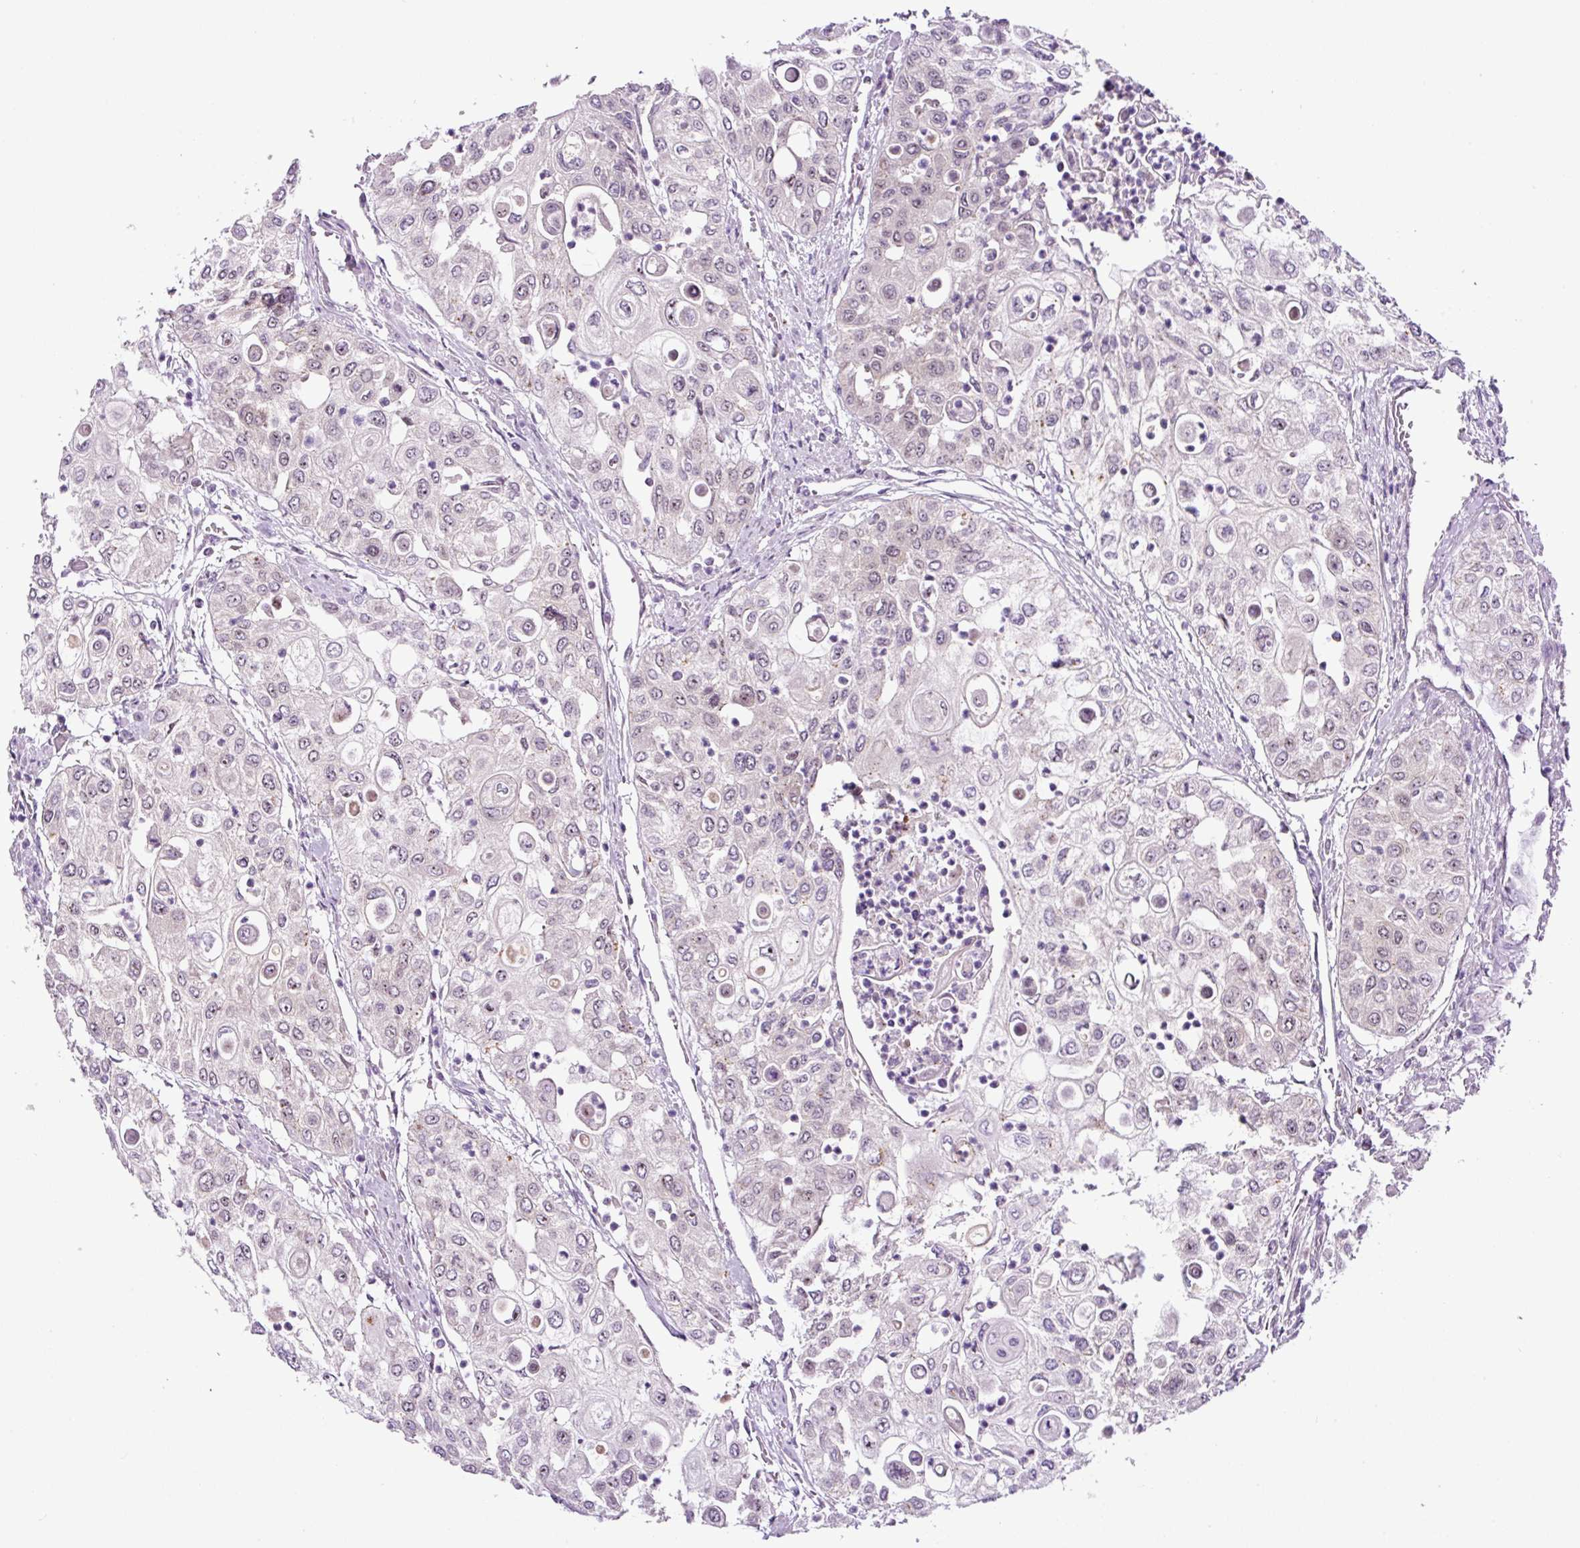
{"staining": {"intensity": "weak", "quantity": "25%-75%", "location": "nuclear"}, "tissue": "urothelial cancer", "cell_type": "Tumor cells", "image_type": "cancer", "snomed": [{"axis": "morphology", "description": "Urothelial carcinoma, High grade"}, {"axis": "topography", "description": "Urinary bladder"}], "caption": "Immunohistochemistry (IHC) staining of urothelial cancer, which reveals low levels of weak nuclear staining in about 25%-75% of tumor cells indicating weak nuclear protein positivity. The staining was performed using DAB (brown) for protein detection and nuclei were counterstained in hematoxylin (blue).", "gene": "NOM1", "patient": {"sex": "female", "age": 79}}